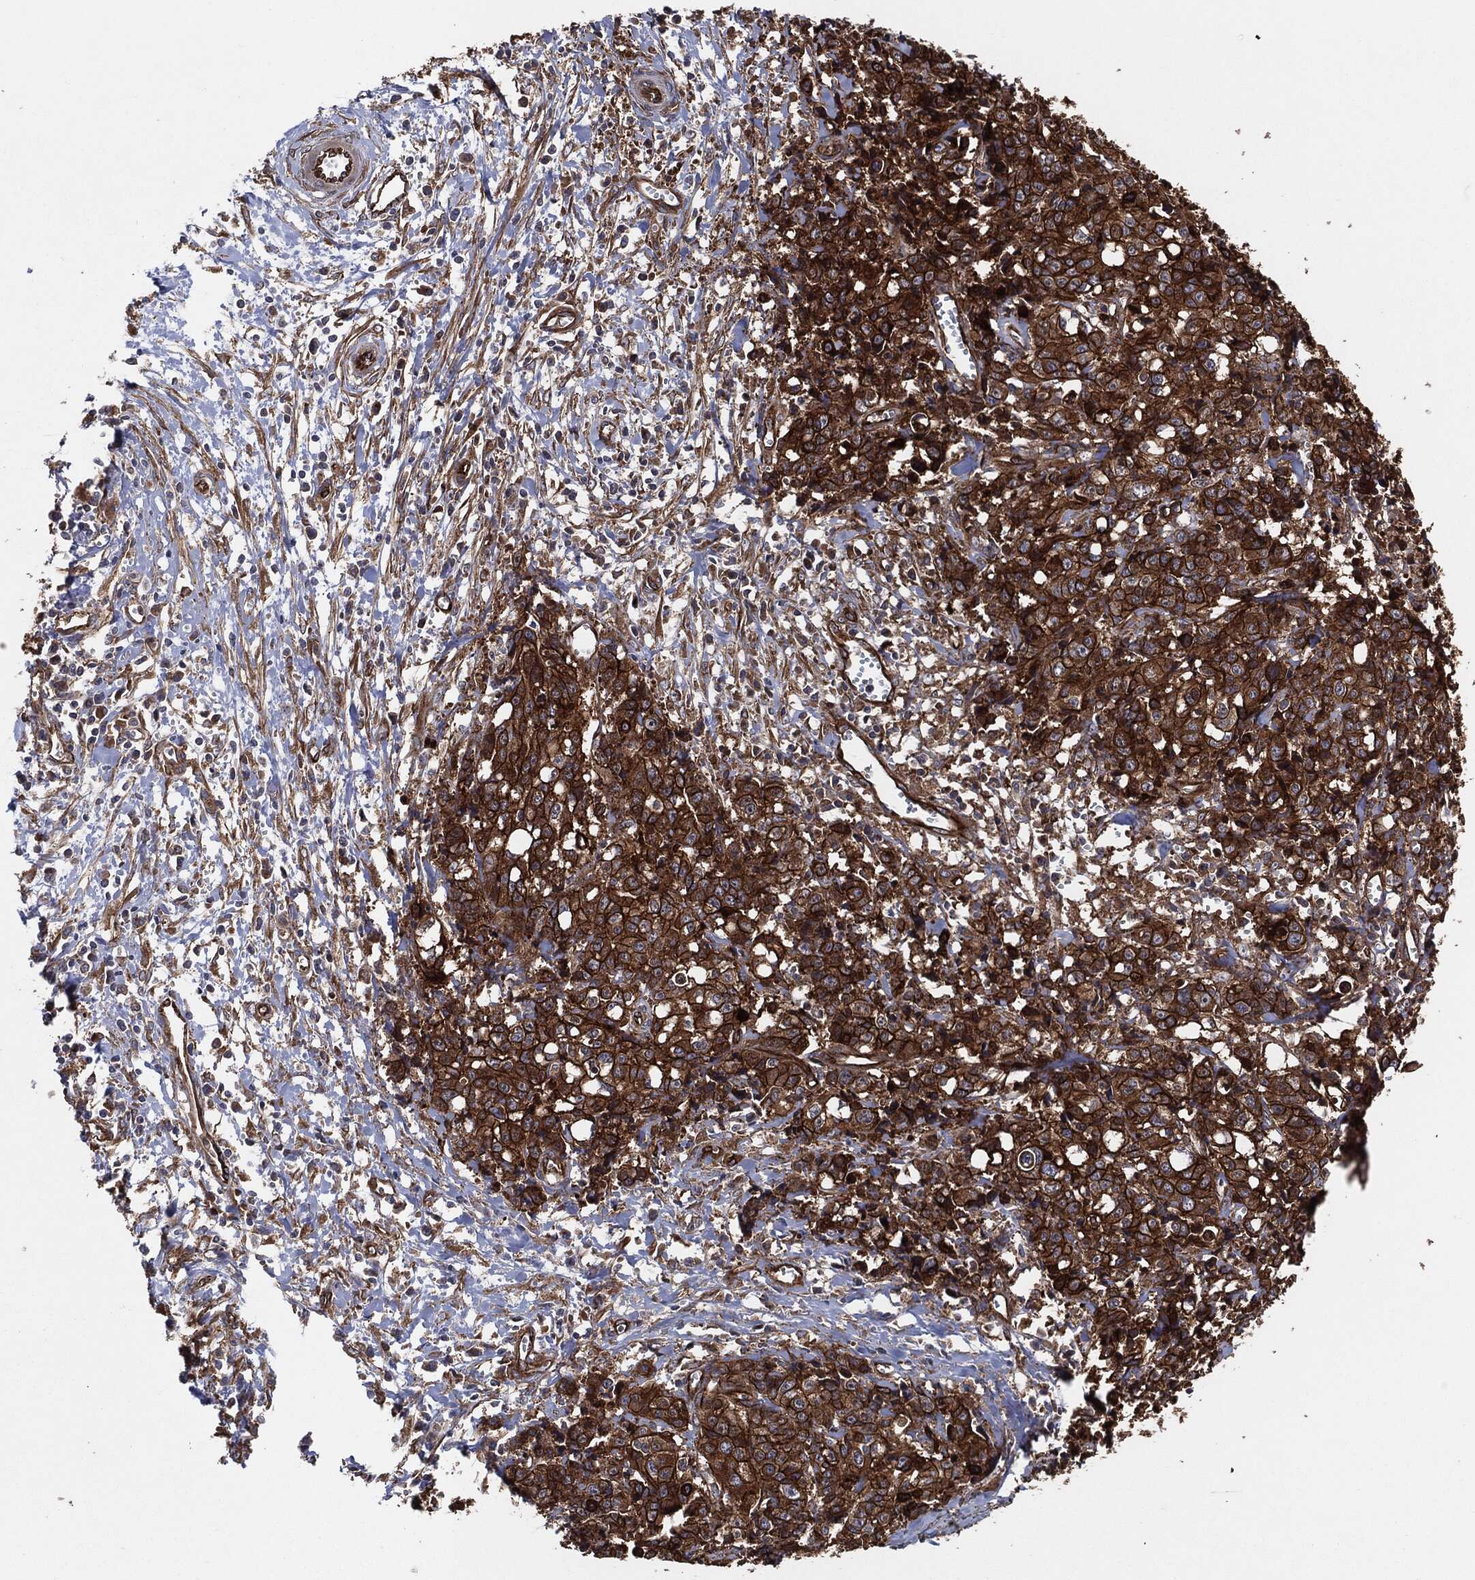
{"staining": {"intensity": "strong", "quantity": ">75%", "location": "cytoplasmic/membranous"}, "tissue": "pancreatic cancer", "cell_type": "Tumor cells", "image_type": "cancer", "snomed": [{"axis": "morphology", "description": "Adenocarcinoma, NOS"}, {"axis": "topography", "description": "Pancreas"}], "caption": "A photomicrograph showing strong cytoplasmic/membranous expression in about >75% of tumor cells in pancreatic cancer (adenocarcinoma), as visualized by brown immunohistochemical staining.", "gene": "CTNNA1", "patient": {"sex": "male", "age": 64}}